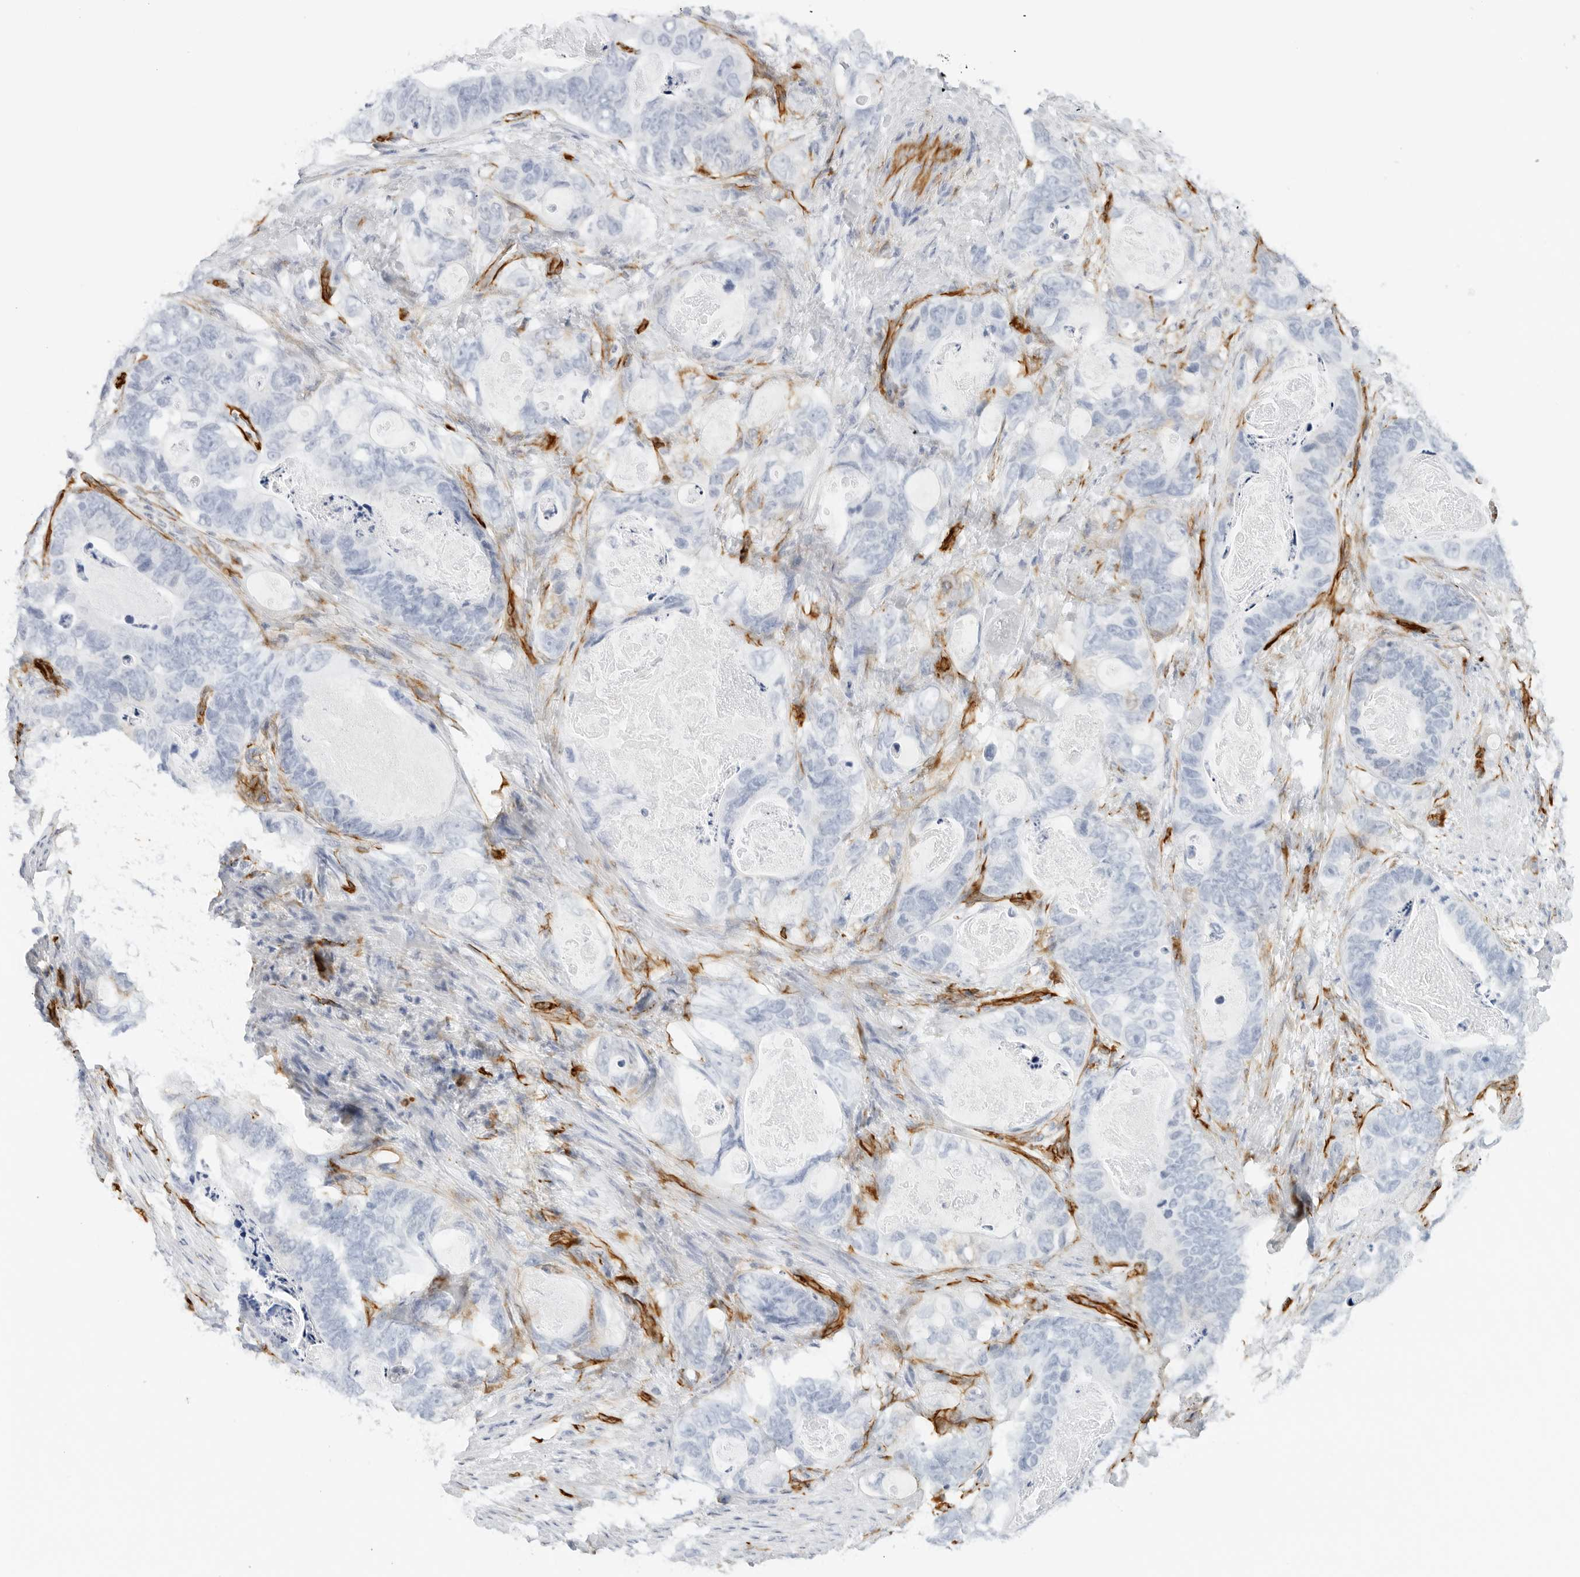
{"staining": {"intensity": "negative", "quantity": "none", "location": "none"}, "tissue": "stomach cancer", "cell_type": "Tumor cells", "image_type": "cancer", "snomed": [{"axis": "morphology", "description": "Normal tissue, NOS"}, {"axis": "morphology", "description": "Adenocarcinoma, NOS"}, {"axis": "topography", "description": "Stomach"}], "caption": "Immunohistochemical staining of stomach cancer exhibits no significant staining in tumor cells.", "gene": "NES", "patient": {"sex": "female", "age": 89}}